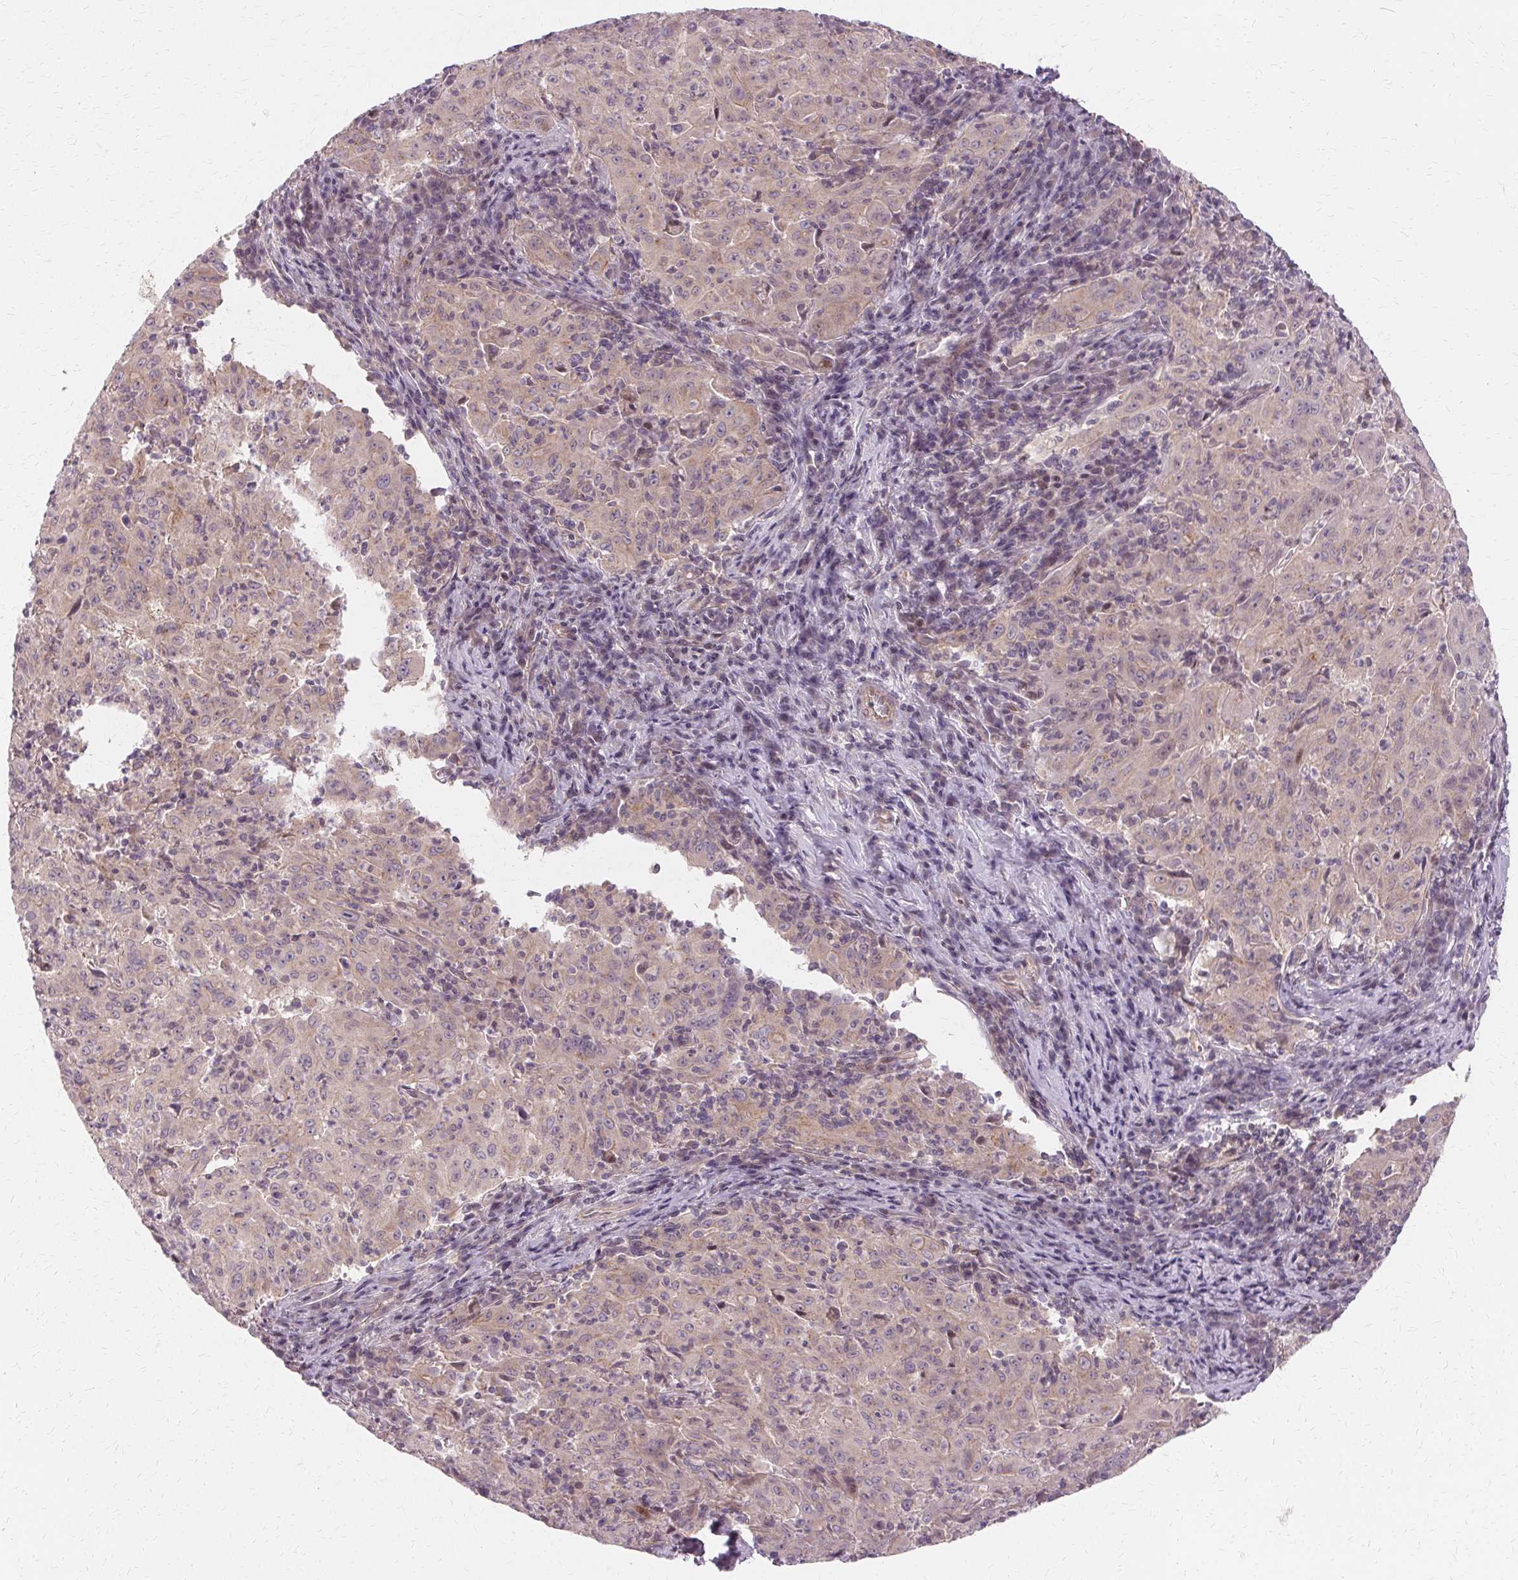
{"staining": {"intensity": "negative", "quantity": "none", "location": "none"}, "tissue": "pancreatic cancer", "cell_type": "Tumor cells", "image_type": "cancer", "snomed": [{"axis": "morphology", "description": "Adenocarcinoma, NOS"}, {"axis": "topography", "description": "Pancreas"}], "caption": "Tumor cells are negative for protein expression in human pancreatic cancer.", "gene": "USP8", "patient": {"sex": "male", "age": 63}}